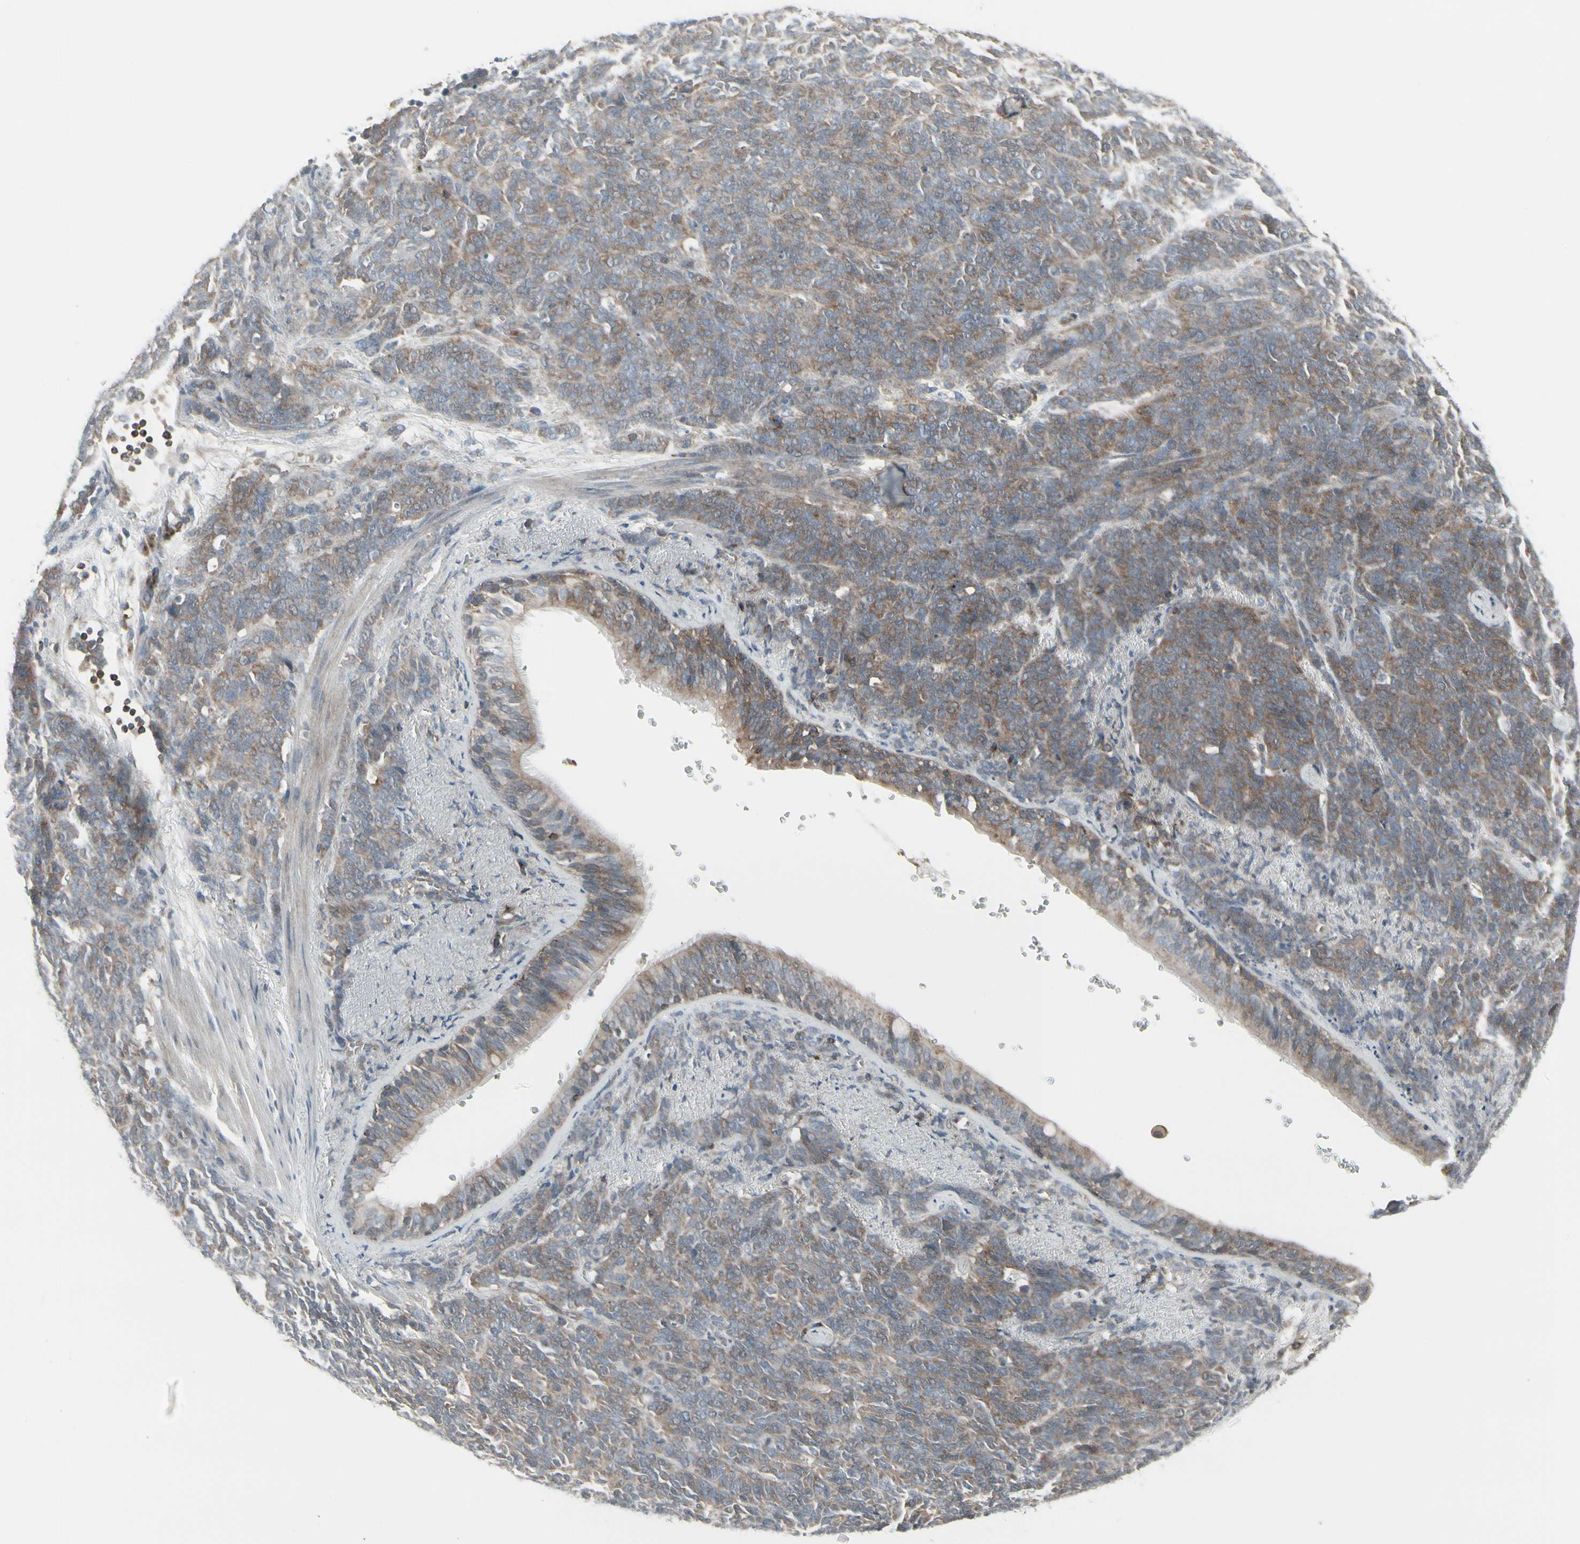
{"staining": {"intensity": "weak", "quantity": ">75%", "location": "cytoplasmic/membranous"}, "tissue": "lung cancer", "cell_type": "Tumor cells", "image_type": "cancer", "snomed": [{"axis": "morphology", "description": "Neoplasm, malignant, NOS"}, {"axis": "topography", "description": "Lung"}], "caption": "Lung neoplasm (malignant) tissue reveals weak cytoplasmic/membranous positivity in about >75% of tumor cells, visualized by immunohistochemistry.", "gene": "EPS15", "patient": {"sex": "female", "age": 58}}